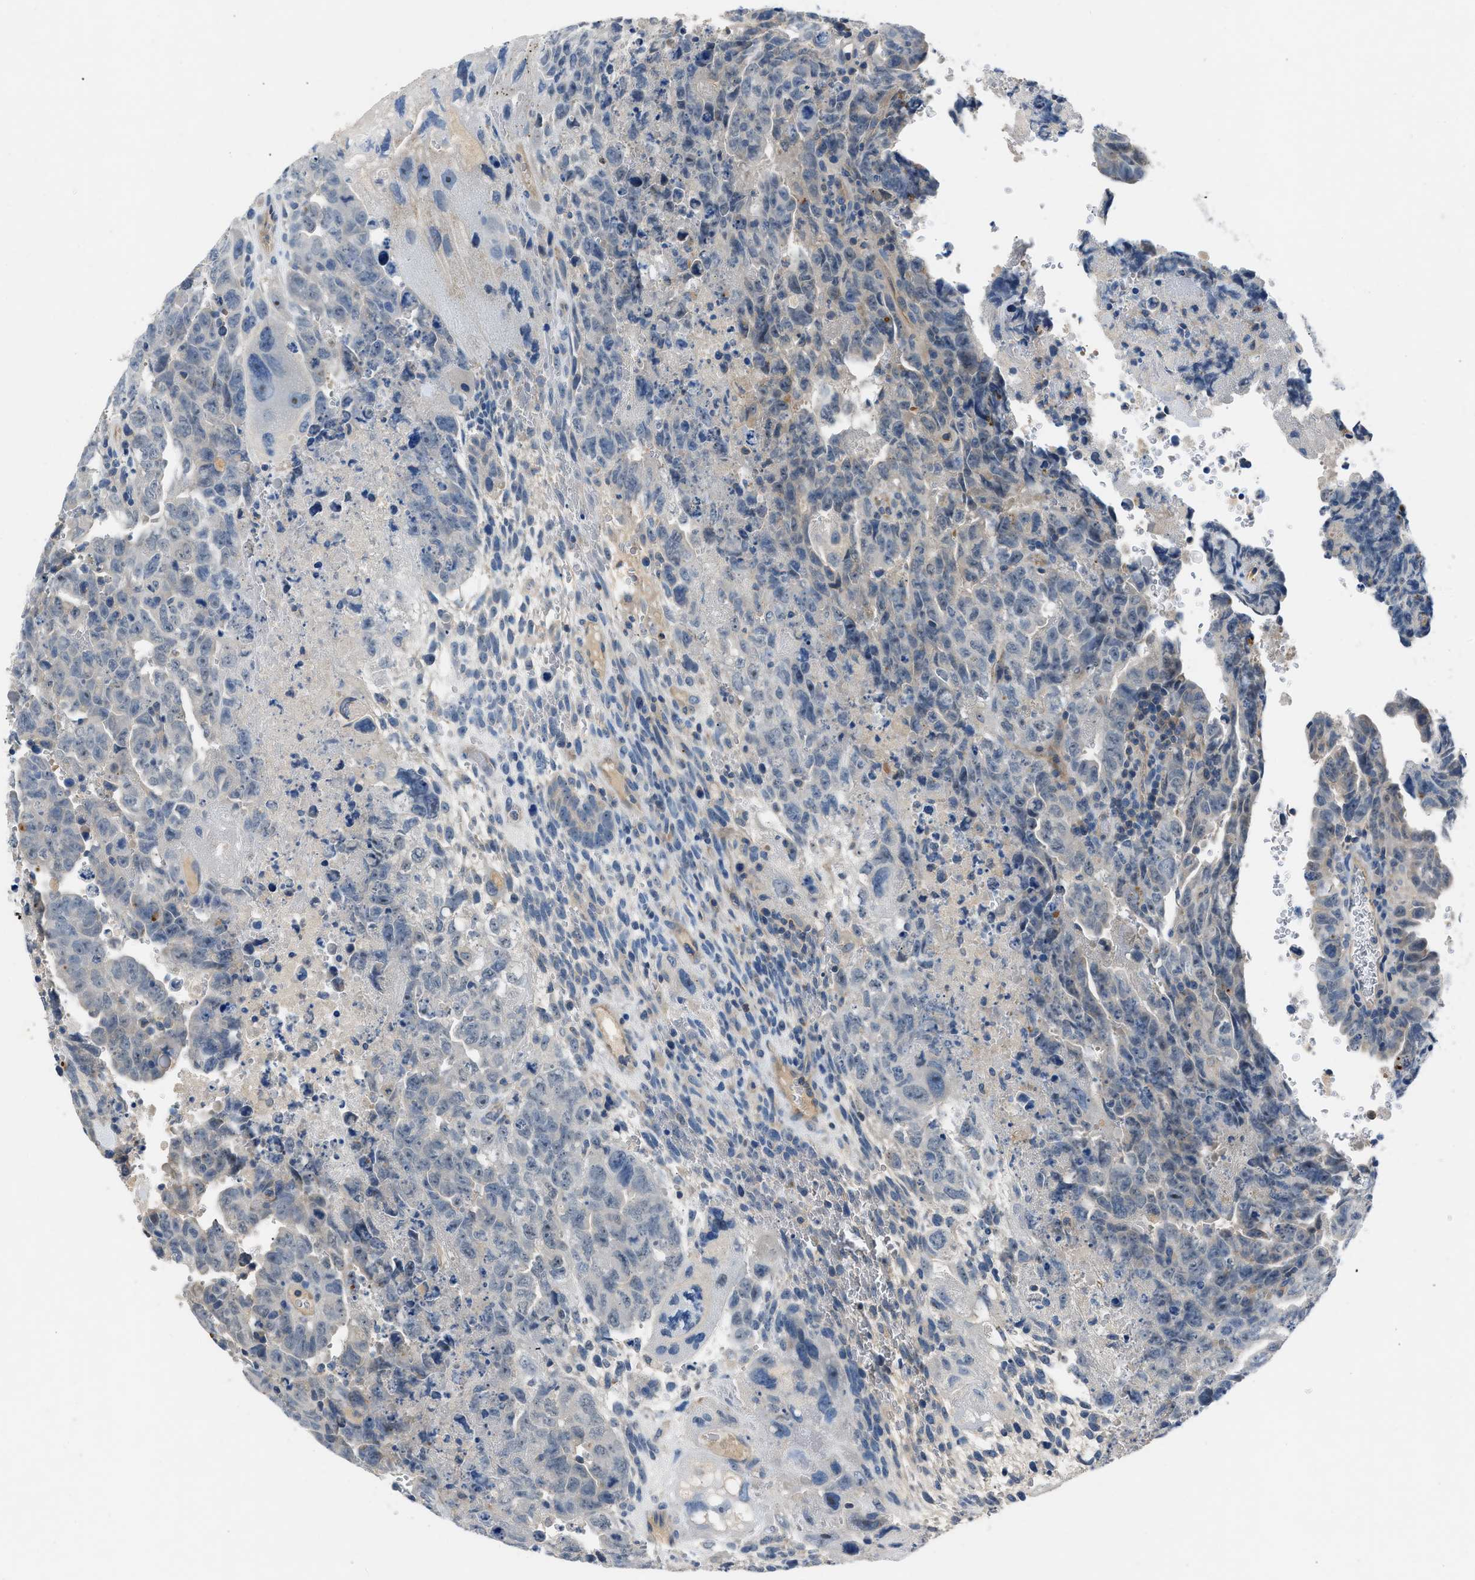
{"staining": {"intensity": "negative", "quantity": "none", "location": "none"}, "tissue": "testis cancer", "cell_type": "Tumor cells", "image_type": "cancer", "snomed": [{"axis": "morphology", "description": "Carcinoma, Embryonal, NOS"}, {"axis": "topography", "description": "Testis"}], "caption": "The histopathology image reveals no staining of tumor cells in testis cancer.", "gene": "DNAAF5", "patient": {"sex": "male", "age": 28}}